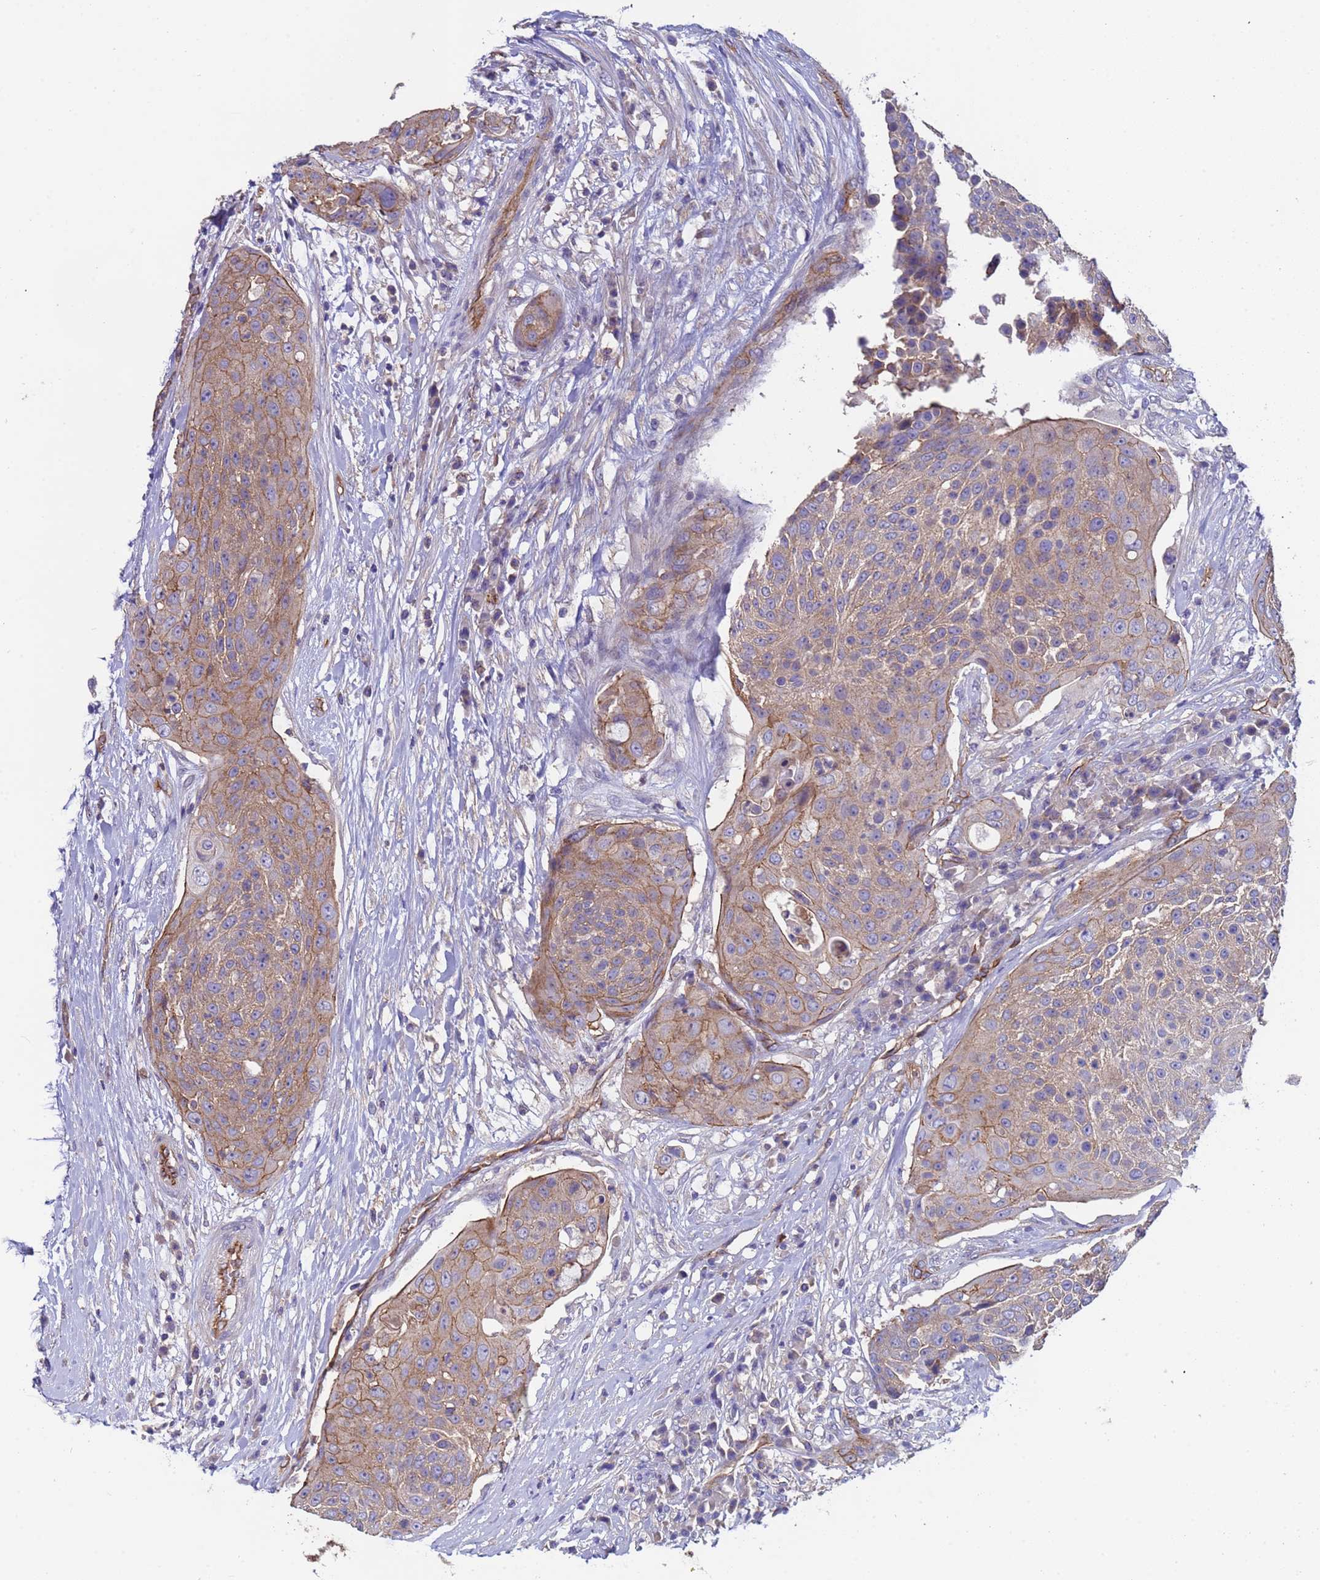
{"staining": {"intensity": "moderate", "quantity": "25%-75%", "location": "cytoplasmic/membranous"}, "tissue": "urothelial cancer", "cell_type": "Tumor cells", "image_type": "cancer", "snomed": [{"axis": "morphology", "description": "Urothelial carcinoma, High grade"}, {"axis": "topography", "description": "Urinary bladder"}], "caption": "Urothelial cancer stained with DAB (3,3'-diaminobenzidine) IHC demonstrates medium levels of moderate cytoplasmic/membranous expression in about 25%-75% of tumor cells.", "gene": "ZNF248", "patient": {"sex": "female", "age": 63}}